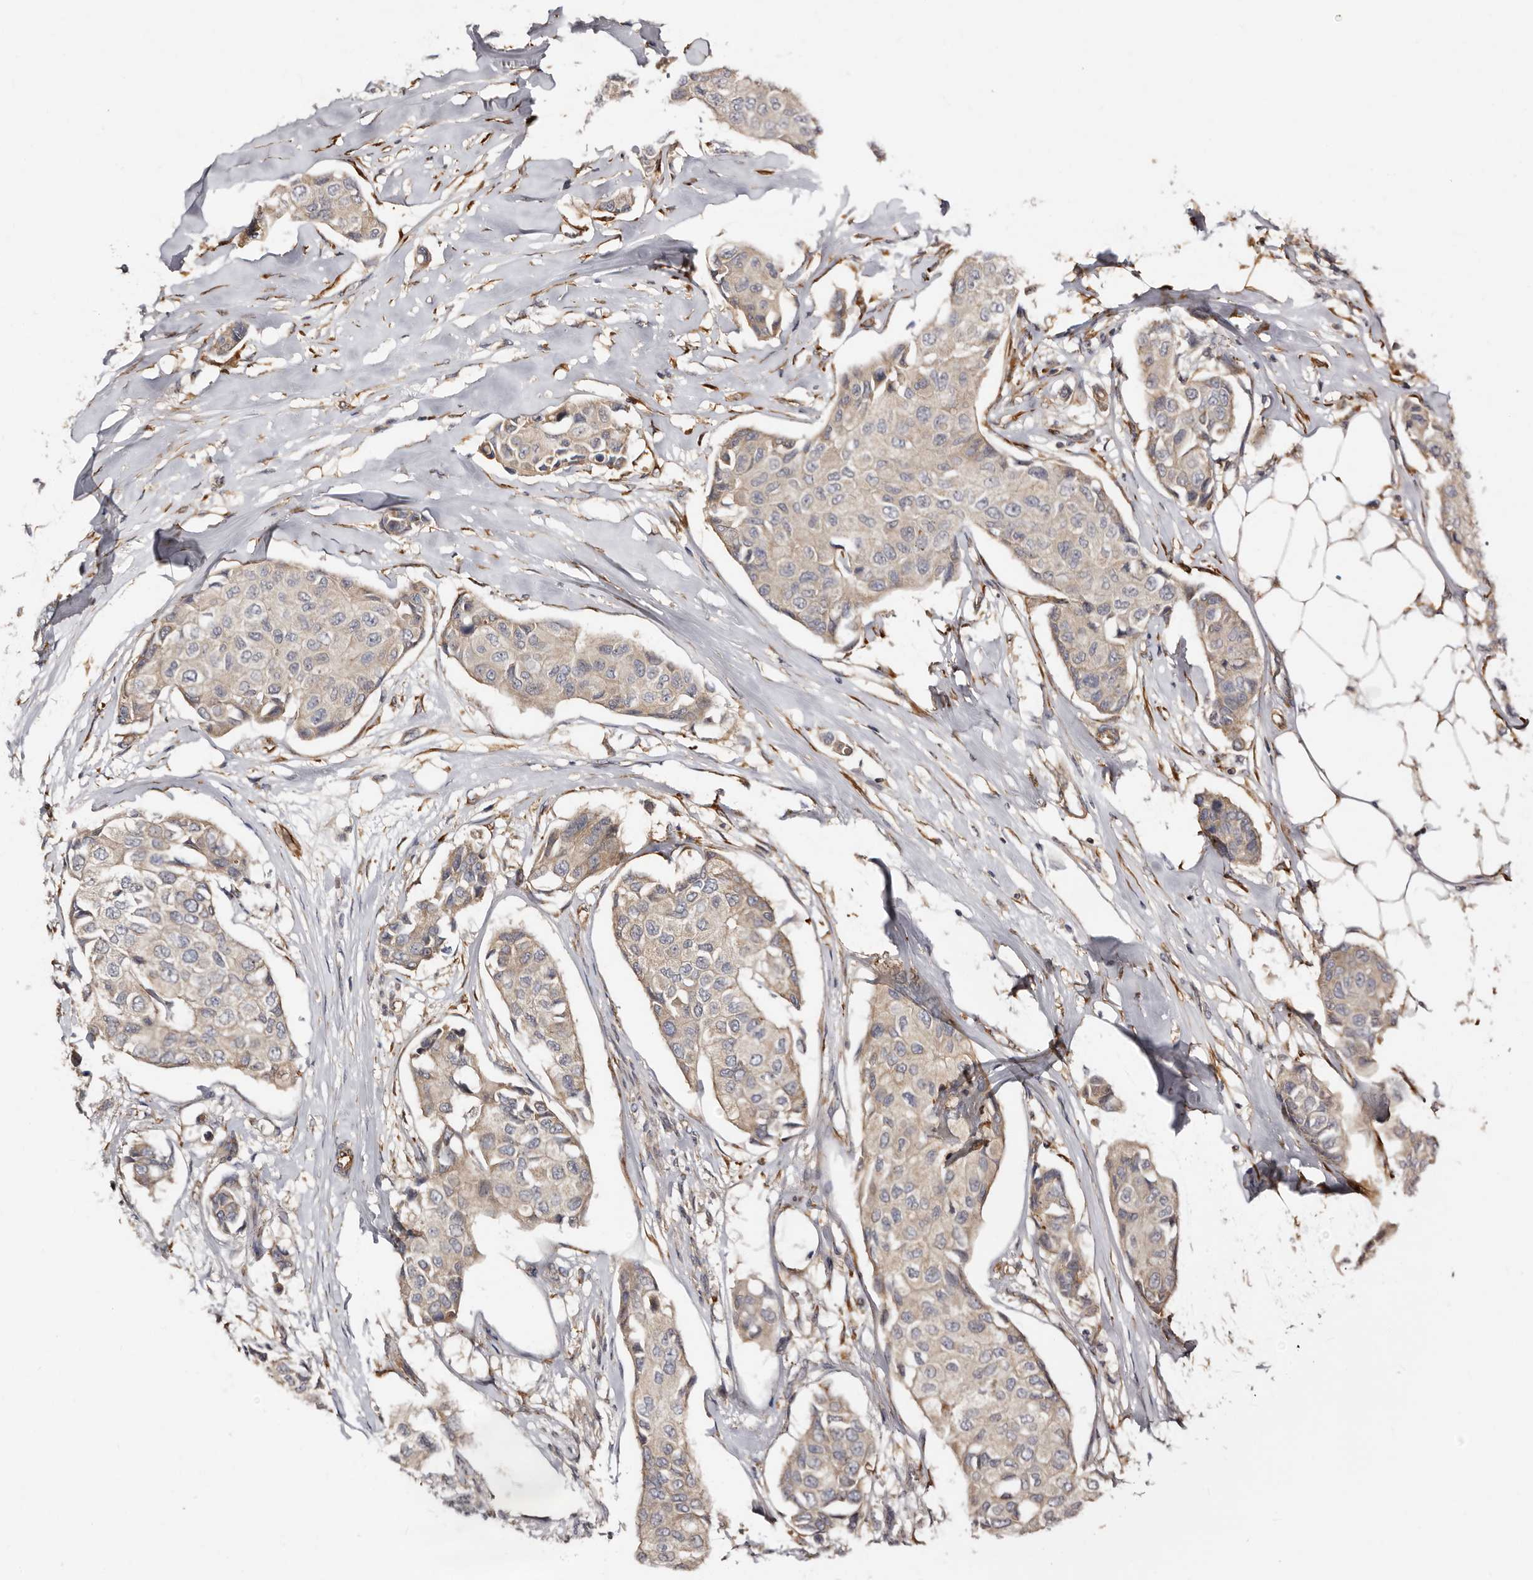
{"staining": {"intensity": "weak", "quantity": "<25%", "location": "cytoplasmic/membranous"}, "tissue": "breast cancer", "cell_type": "Tumor cells", "image_type": "cancer", "snomed": [{"axis": "morphology", "description": "Duct carcinoma"}, {"axis": "topography", "description": "Breast"}], "caption": "Tumor cells are negative for protein expression in human breast cancer.", "gene": "TBC1D22B", "patient": {"sex": "female", "age": 80}}